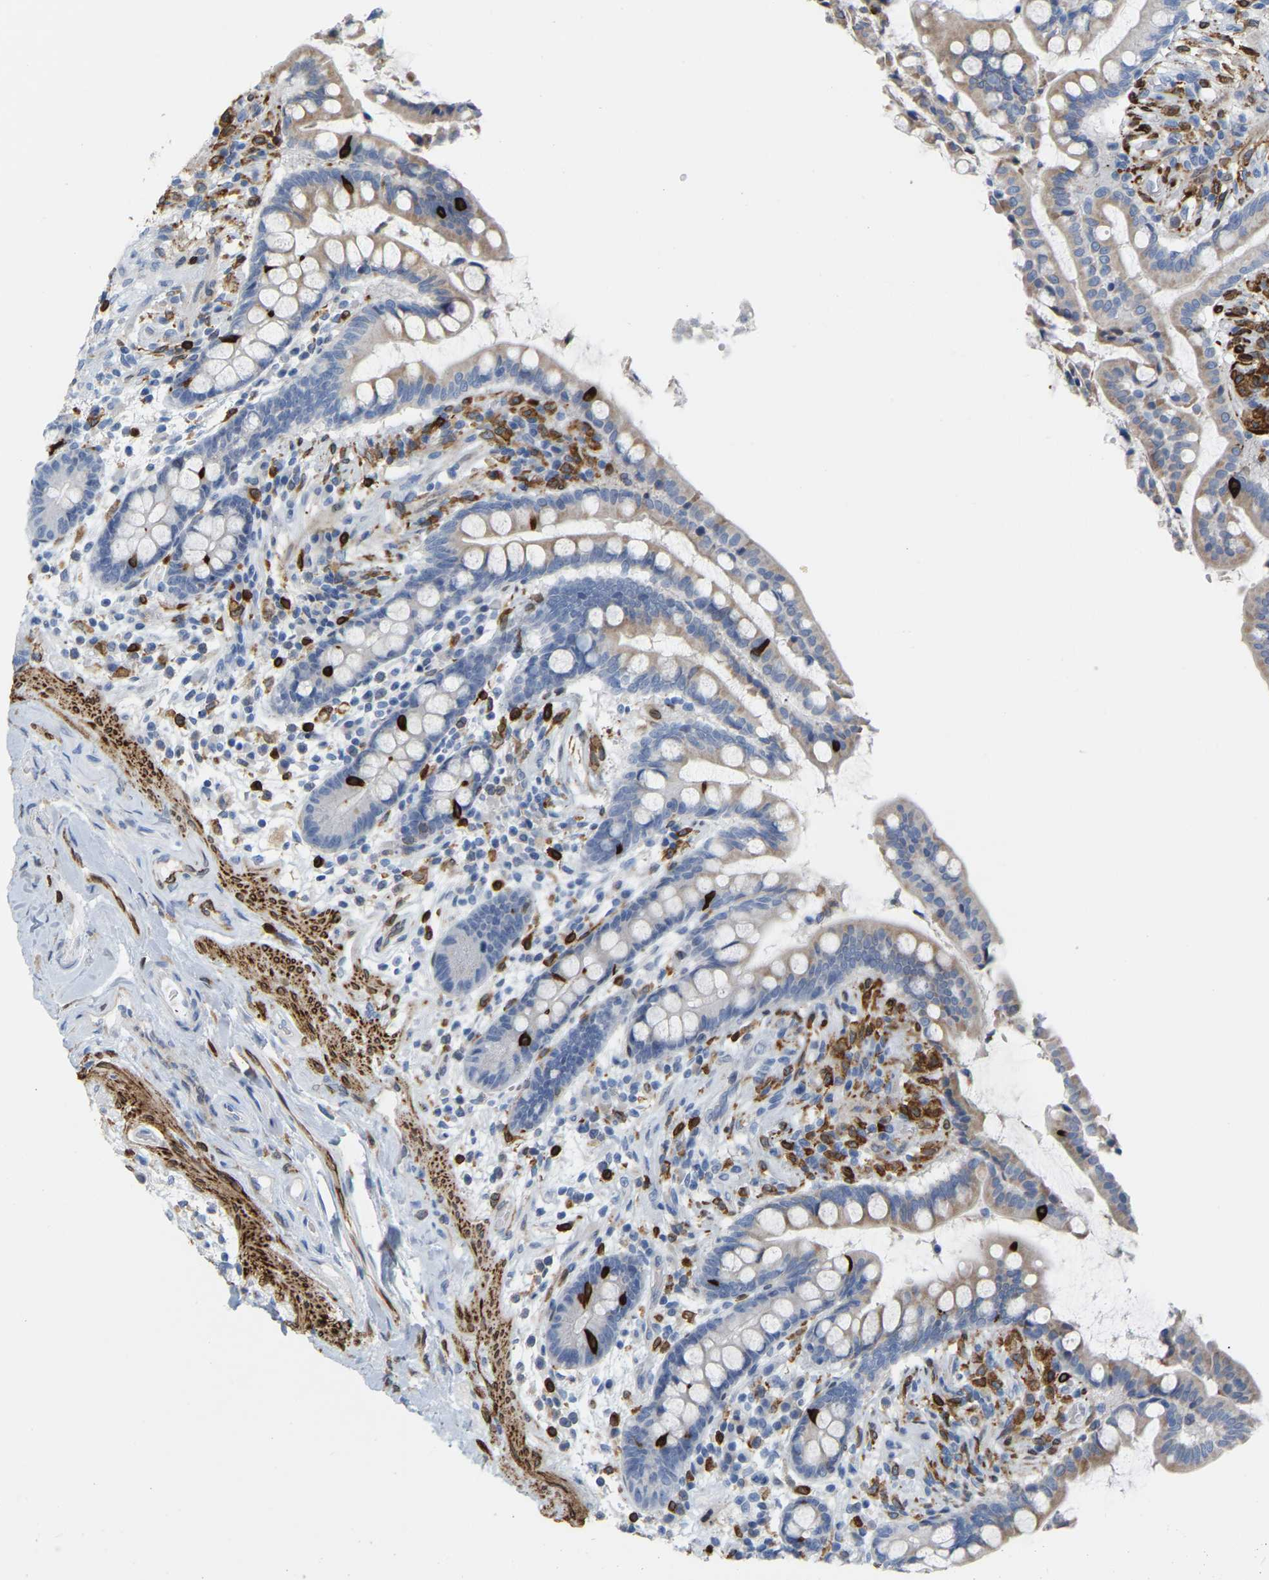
{"staining": {"intensity": "negative", "quantity": "none", "location": "none"}, "tissue": "colon", "cell_type": "Endothelial cells", "image_type": "normal", "snomed": [{"axis": "morphology", "description": "Normal tissue, NOS"}, {"axis": "topography", "description": "Colon"}], "caption": "Immunohistochemical staining of benign human colon displays no significant positivity in endothelial cells.", "gene": "PTGS1", "patient": {"sex": "male", "age": 73}}